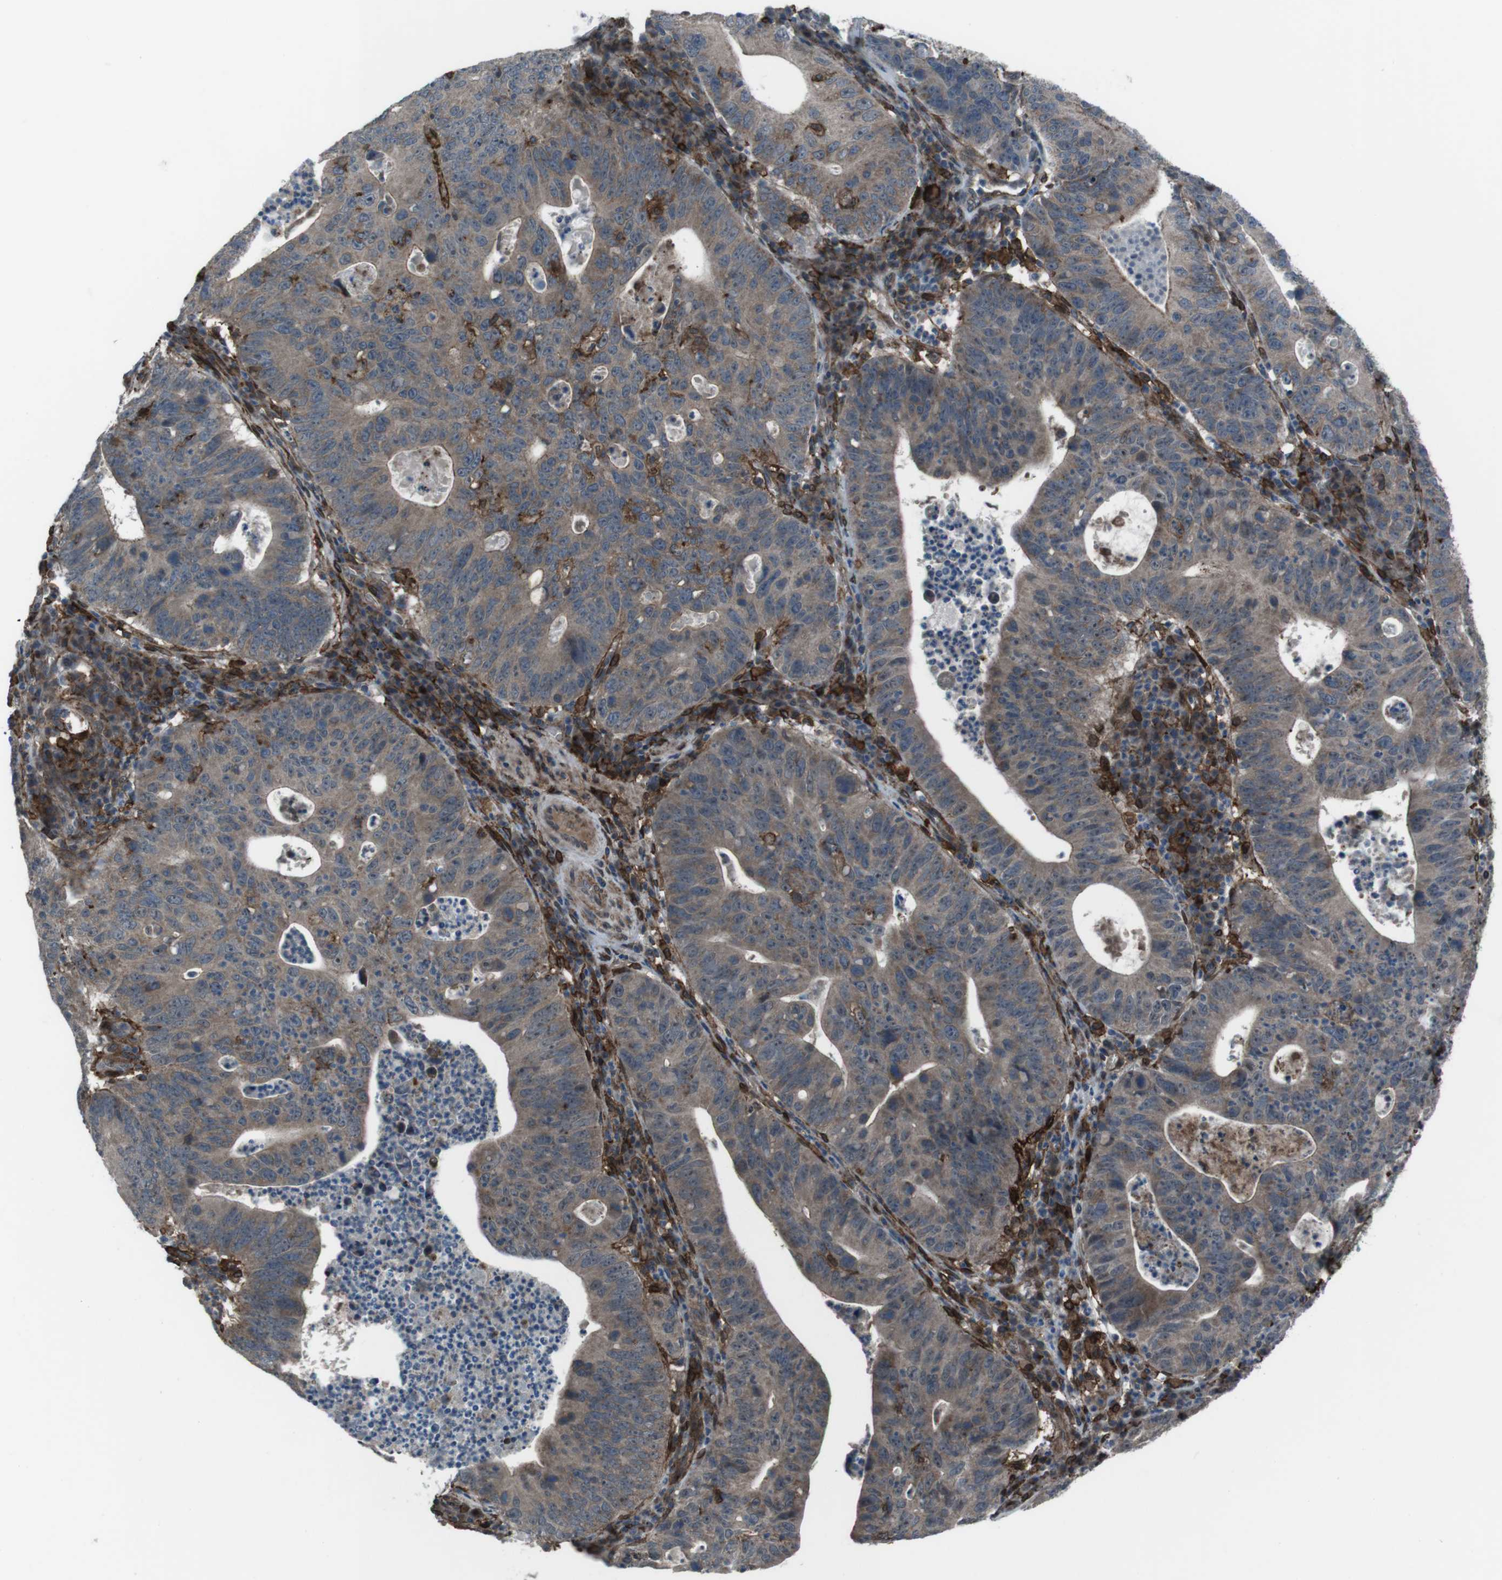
{"staining": {"intensity": "moderate", "quantity": ">75%", "location": "cytoplasmic/membranous"}, "tissue": "stomach cancer", "cell_type": "Tumor cells", "image_type": "cancer", "snomed": [{"axis": "morphology", "description": "Adenocarcinoma, NOS"}, {"axis": "topography", "description": "Stomach"}], "caption": "Approximately >75% of tumor cells in adenocarcinoma (stomach) display moderate cytoplasmic/membranous protein positivity as visualized by brown immunohistochemical staining.", "gene": "GDF10", "patient": {"sex": "male", "age": 59}}